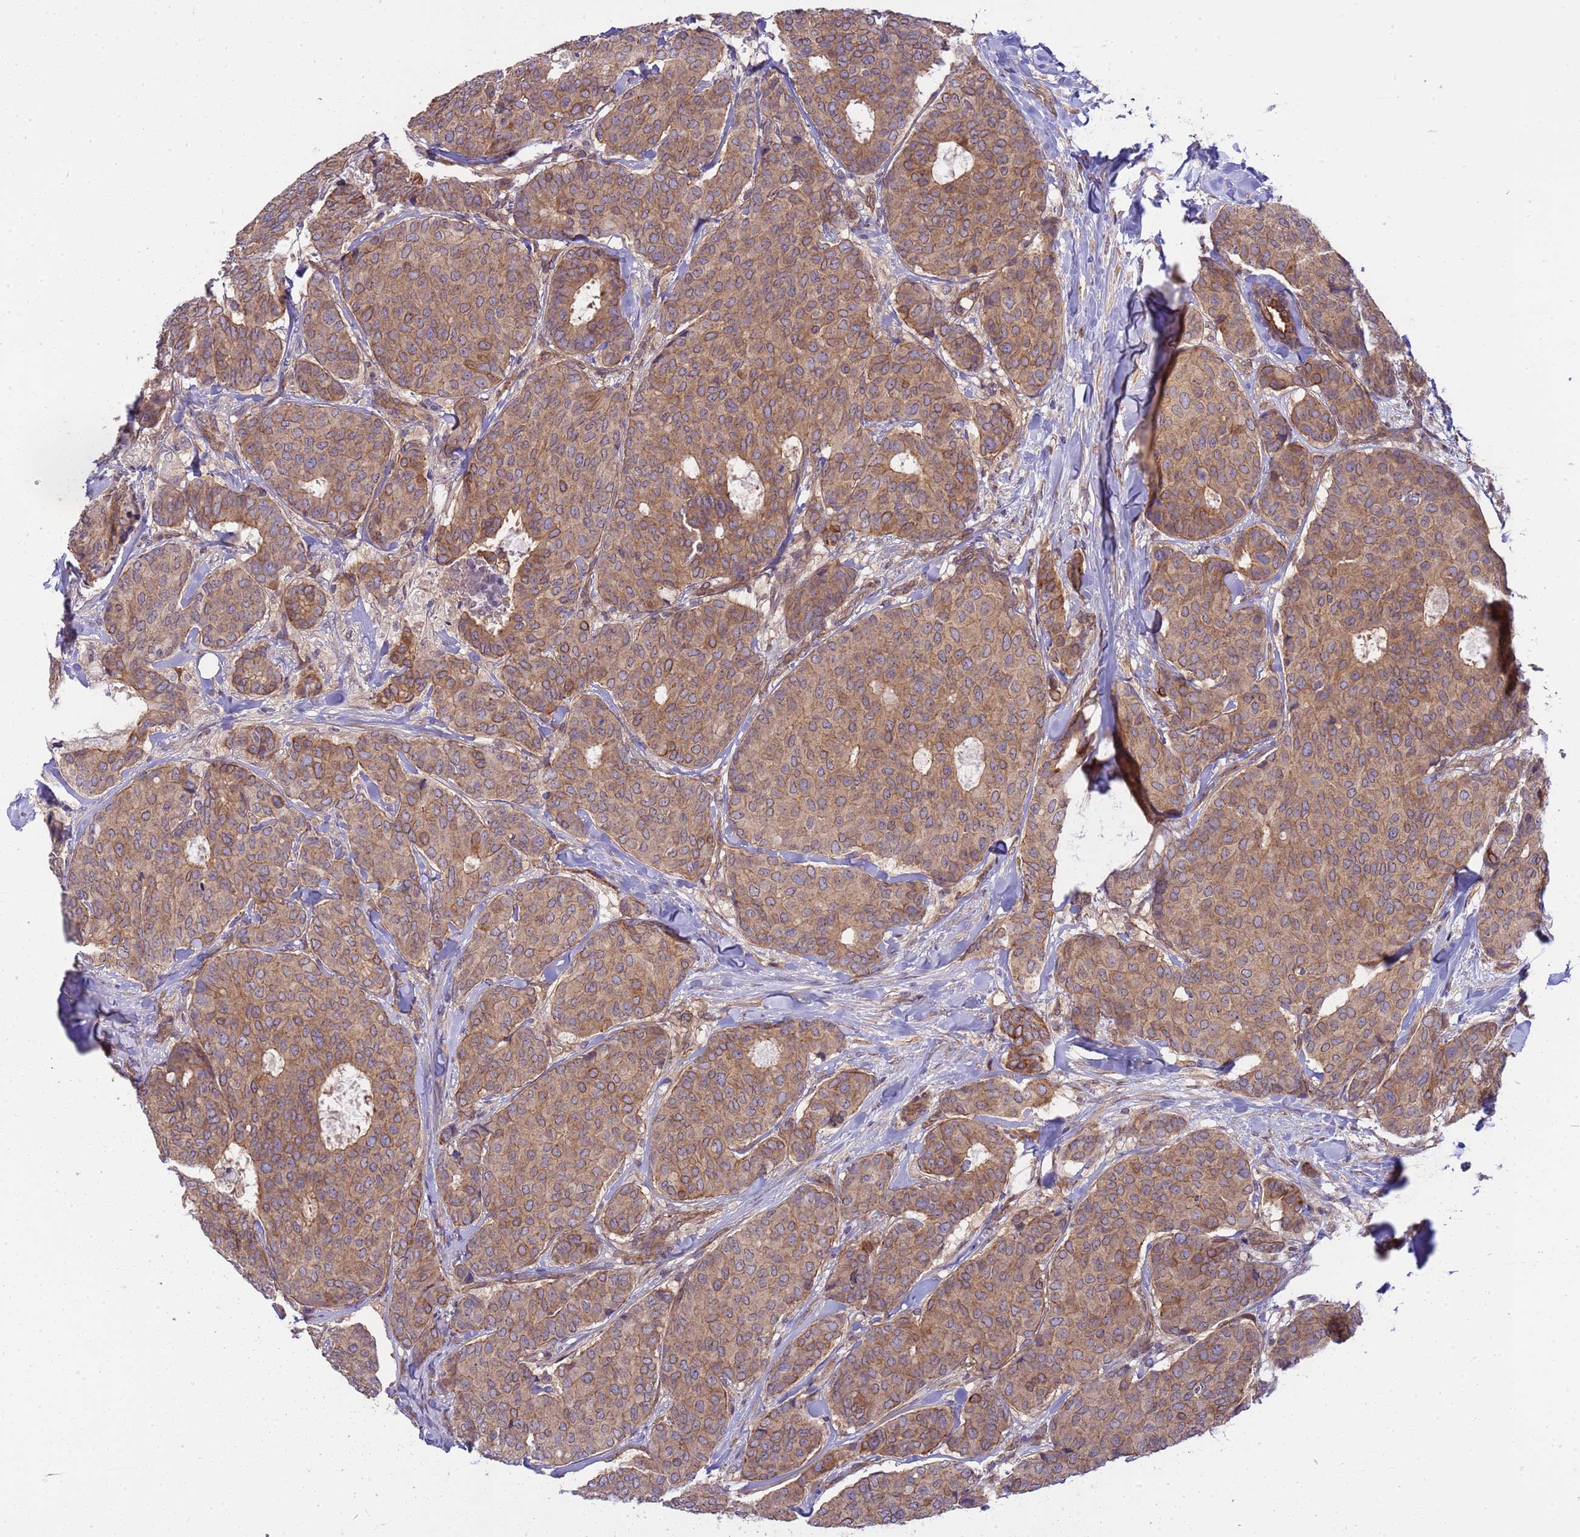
{"staining": {"intensity": "moderate", "quantity": ">75%", "location": "cytoplasmic/membranous"}, "tissue": "breast cancer", "cell_type": "Tumor cells", "image_type": "cancer", "snomed": [{"axis": "morphology", "description": "Duct carcinoma"}, {"axis": "topography", "description": "Breast"}], "caption": "Brown immunohistochemical staining in breast cancer displays moderate cytoplasmic/membranous staining in about >75% of tumor cells.", "gene": "SMCO3", "patient": {"sex": "female", "age": 75}}